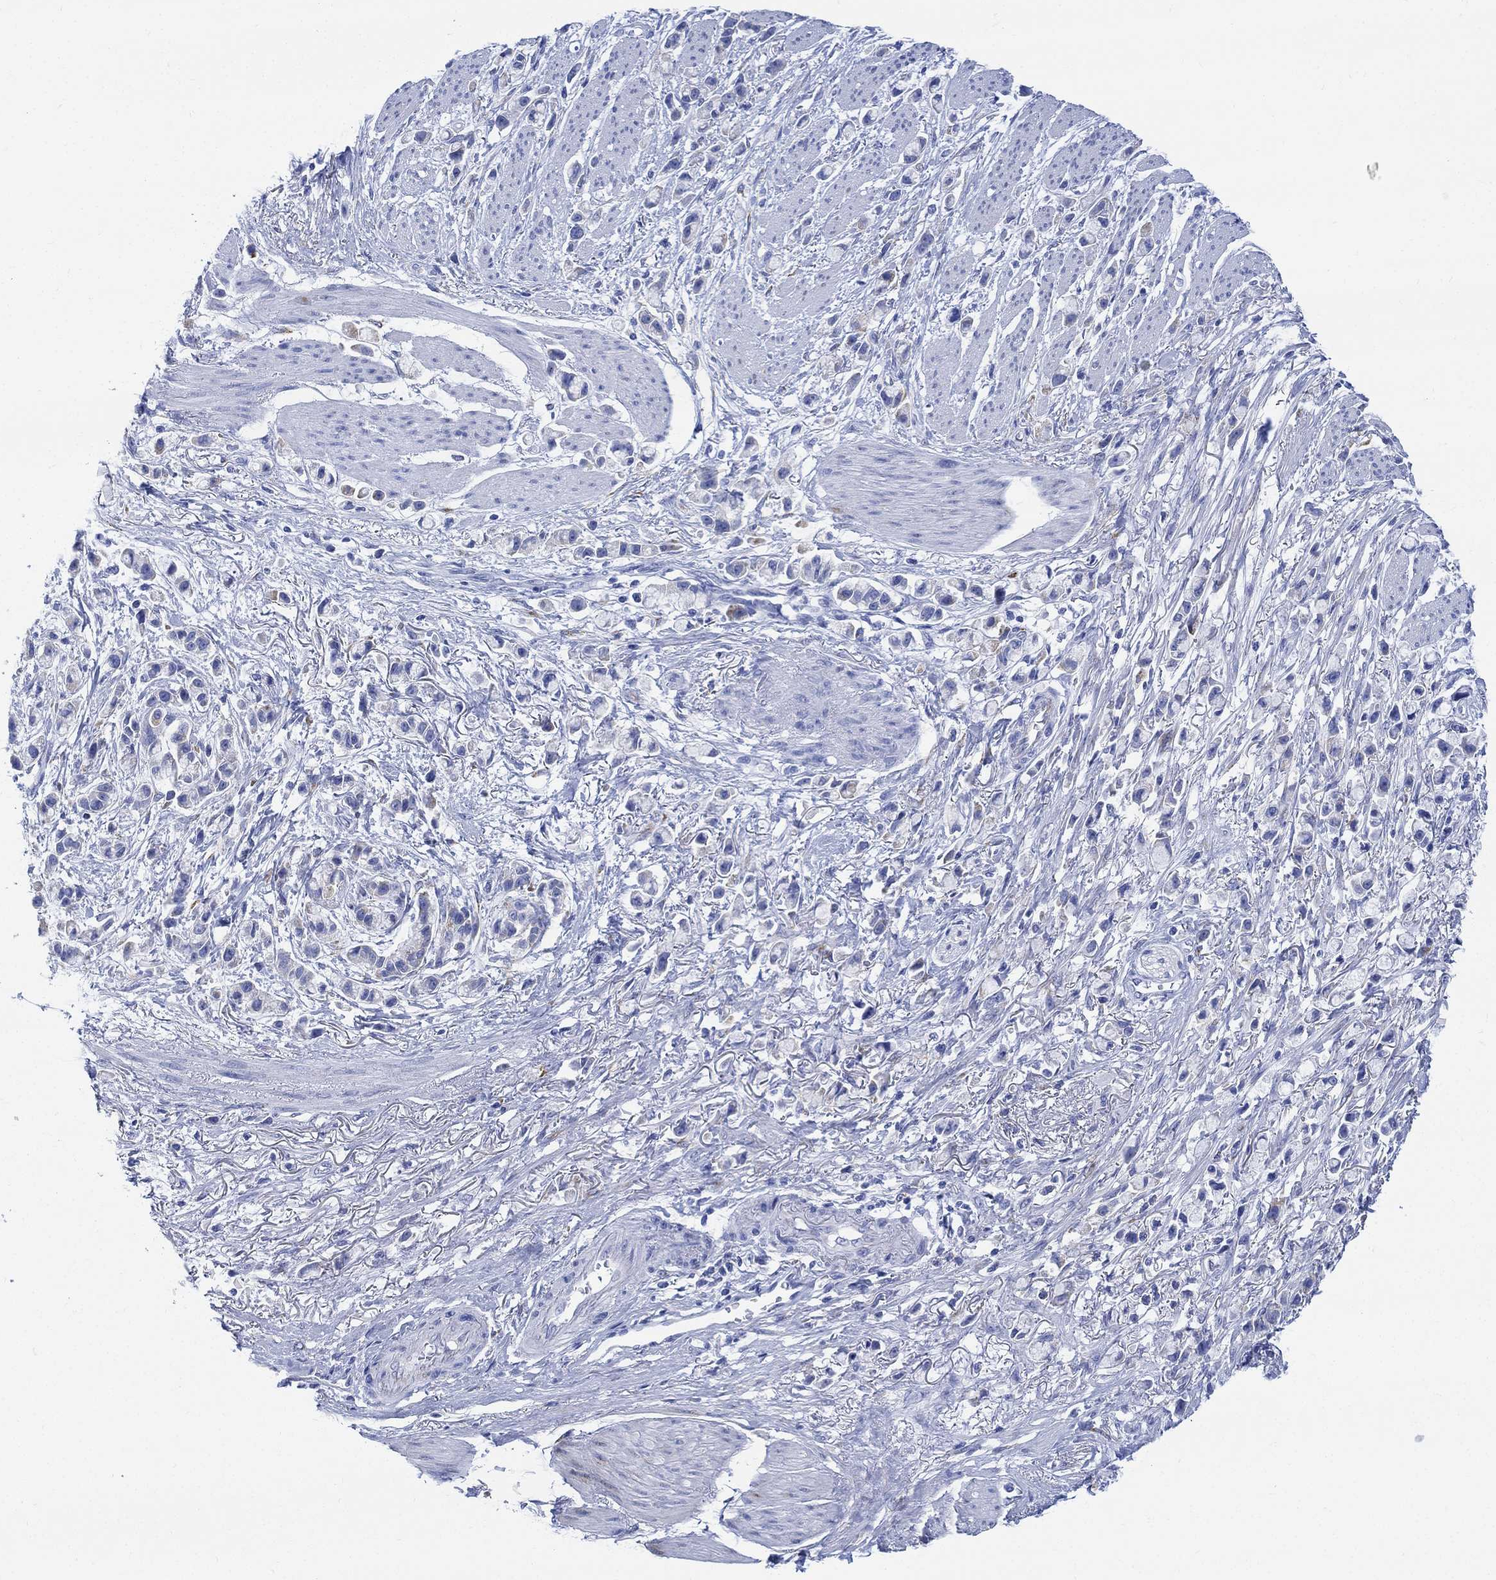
{"staining": {"intensity": "negative", "quantity": "none", "location": "none"}, "tissue": "stomach cancer", "cell_type": "Tumor cells", "image_type": "cancer", "snomed": [{"axis": "morphology", "description": "Adenocarcinoma, NOS"}, {"axis": "topography", "description": "Stomach"}], "caption": "A high-resolution image shows immunohistochemistry staining of adenocarcinoma (stomach), which reveals no significant positivity in tumor cells. Brightfield microscopy of immunohistochemistry stained with DAB (brown) and hematoxylin (blue), captured at high magnification.", "gene": "MYL1", "patient": {"sex": "female", "age": 81}}